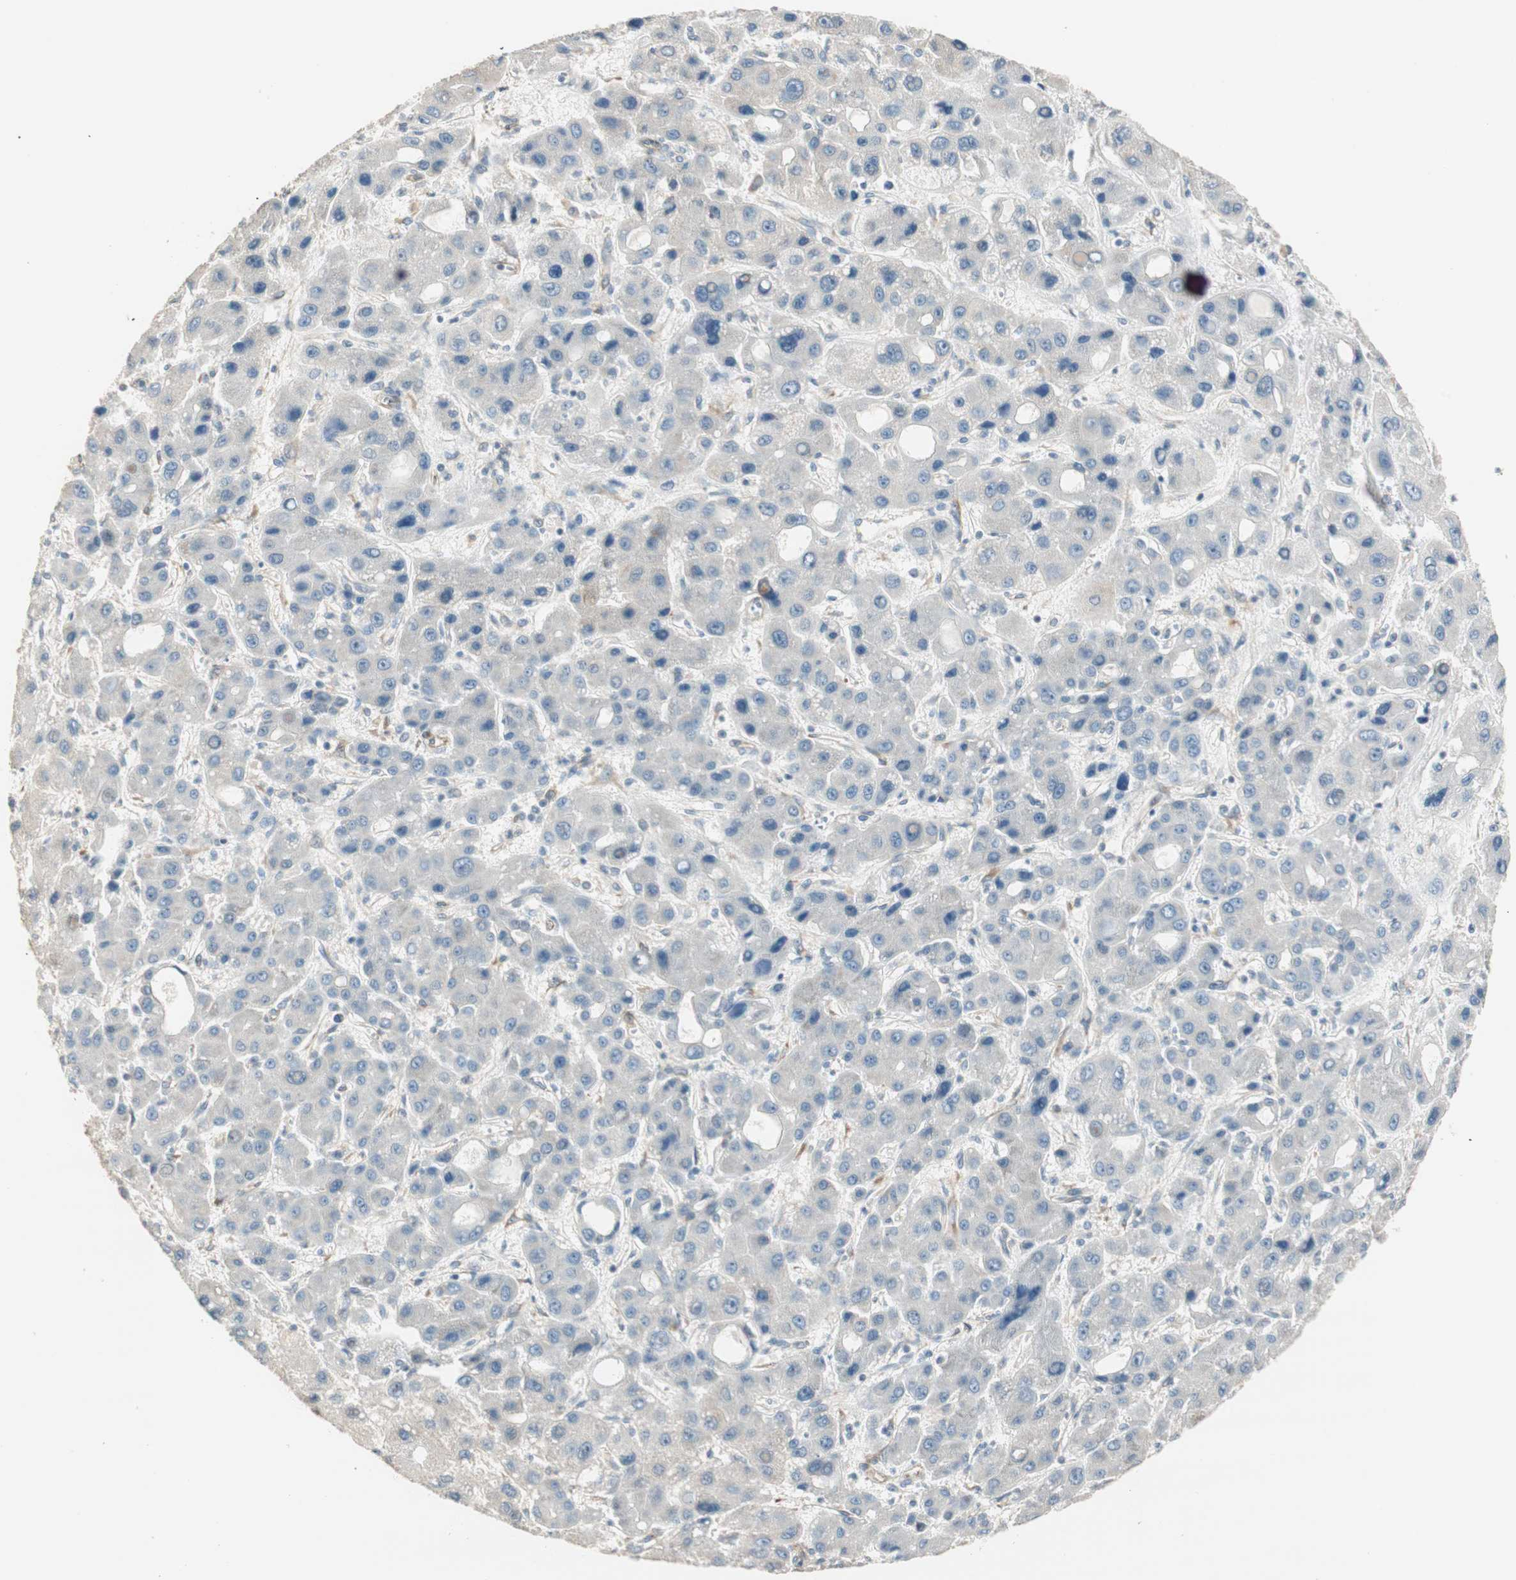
{"staining": {"intensity": "weak", "quantity": "<25%", "location": "cytoplasmic/membranous"}, "tissue": "liver cancer", "cell_type": "Tumor cells", "image_type": "cancer", "snomed": [{"axis": "morphology", "description": "Carcinoma, Hepatocellular, NOS"}, {"axis": "topography", "description": "Liver"}], "caption": "An immunohistochemistry (IHC) photomicrograph of liver cancer is shown. There is no staining in tumor cells of liver cancer.", "gene": "TASOR", "patient": {"sex": "male", "age": 55}}